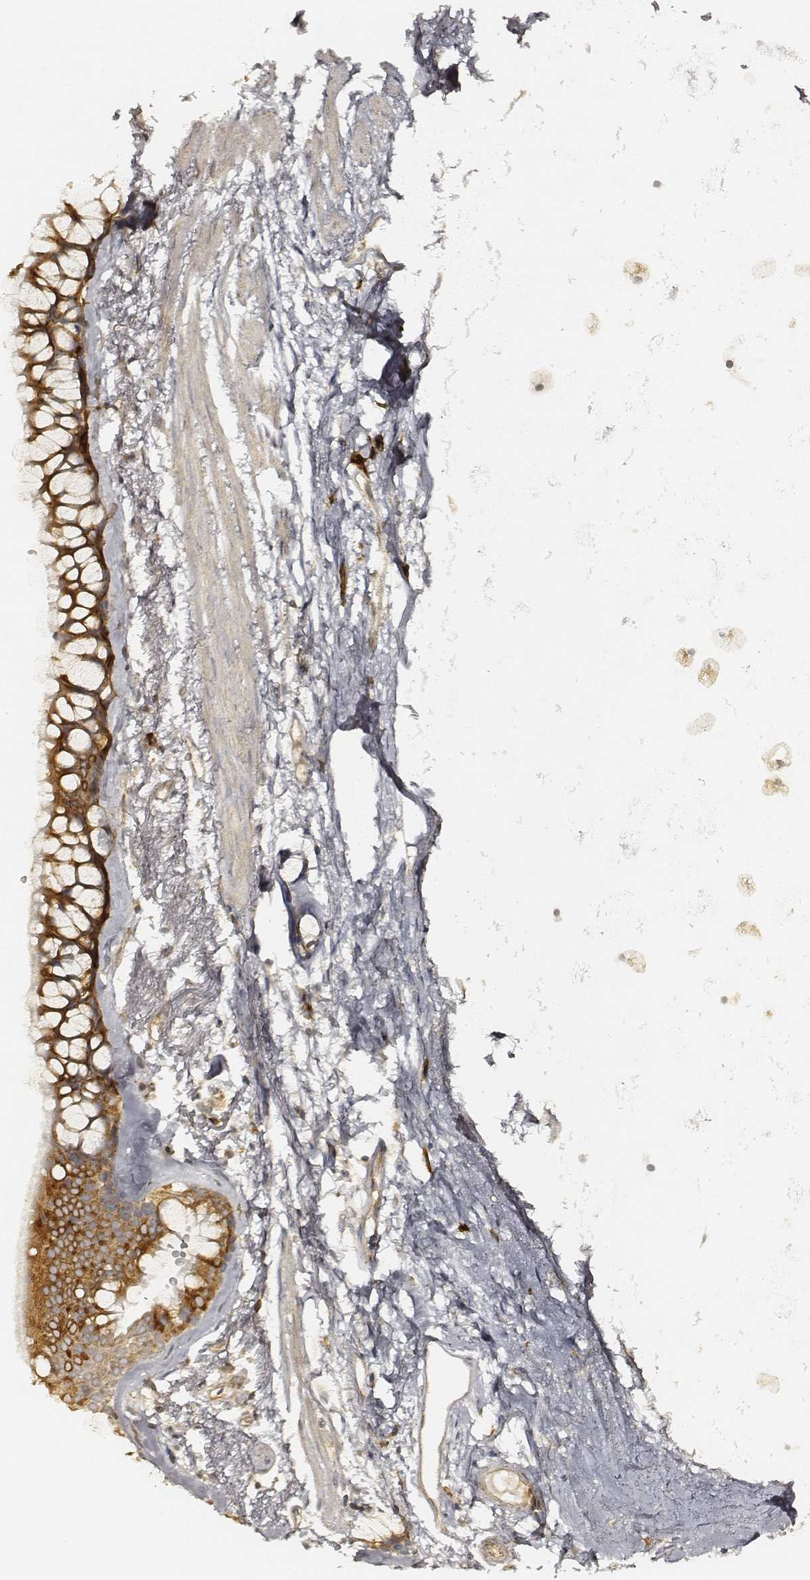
{"staining": {"intensity": "strong", "quantity": ">75%", "location": "cytoplasmic/membranous"}, "tissue": "bronchus", "cell_type": "Respiratory epithelial cells", "image_type": "normal", "snomed": [{"axis": "morphology", "description": "Normal tissue, NOS"}, {"axis": "morphology", "description": "Squamous cell carcinoma, NOS"}, {"axis": "topography", "description": "Cartilage tissue"}, {"axis": "topography", "description": "Bronchus"}], "caption": "Immunohistochemical staining of benign bronchus displays high levels of strong cytoplasmic/membranous expression in about >75% of respiratory epithelial cells. Nuclei are stained in blue.", "gene": "CARS1", "patient": {"sex": "male", "age": 72}}